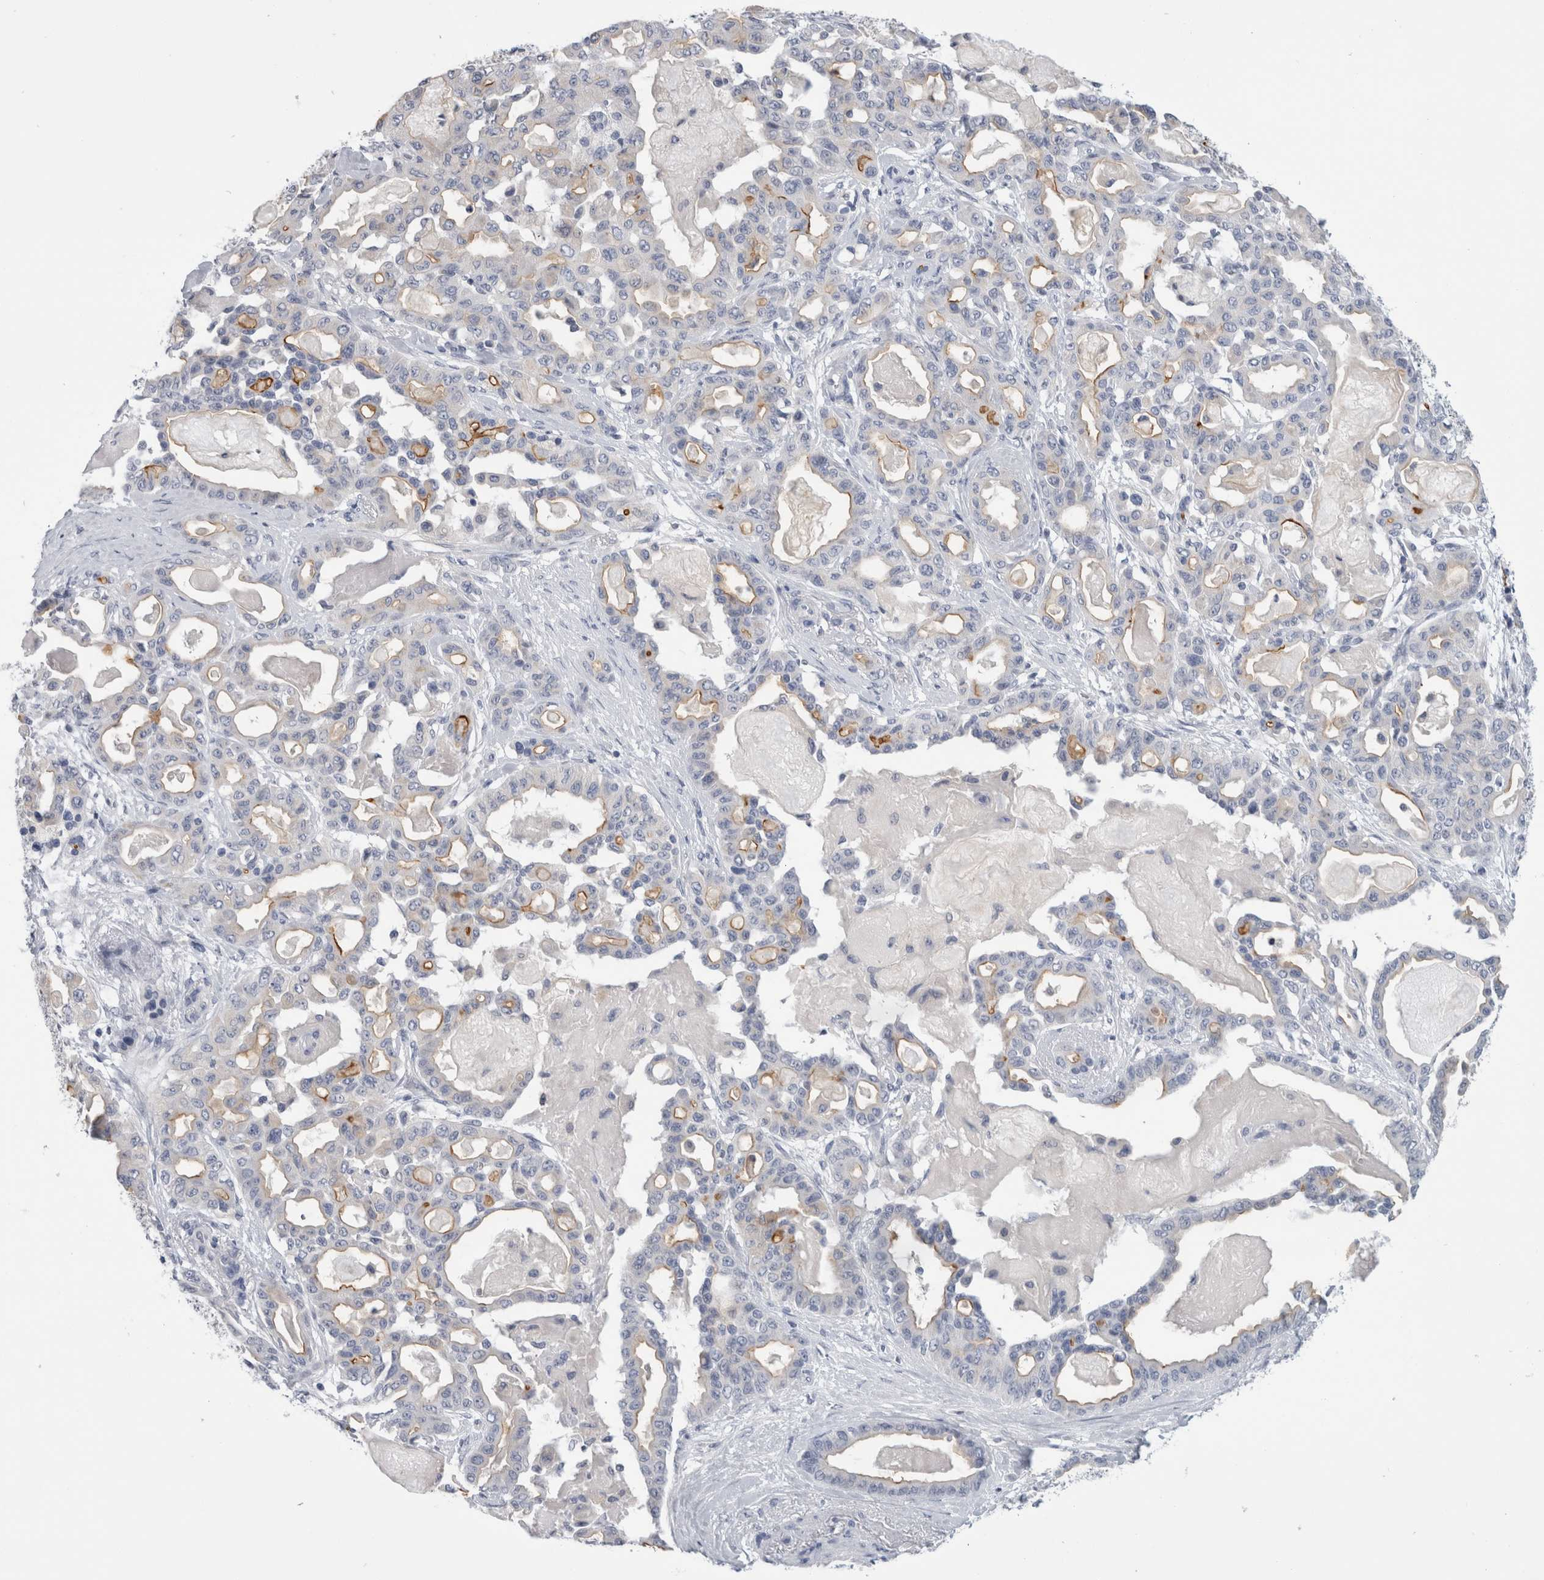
{"staining": {"intensity": "weak", "quantity": "<25%", "location": "cytoplasmic/membranous"}, "tissue": "pancreatic cancer", "cell_type": "Tumor cells", "image_type": "cancer", "snomed": [{"axis": "morphology", "description": "Adenocarcinoma, NOS"}, {"axis": "topography", "description": "Pancreas"}], "caption": "A high-resolution histopathology image shows immunohistochemistry (IHC) staining of adenocarcinoma (pancreatic), which displays no significant staining in tumor cells.", "gene": "ANKFY1", "patient": {"sex": "male", "age": 63}}